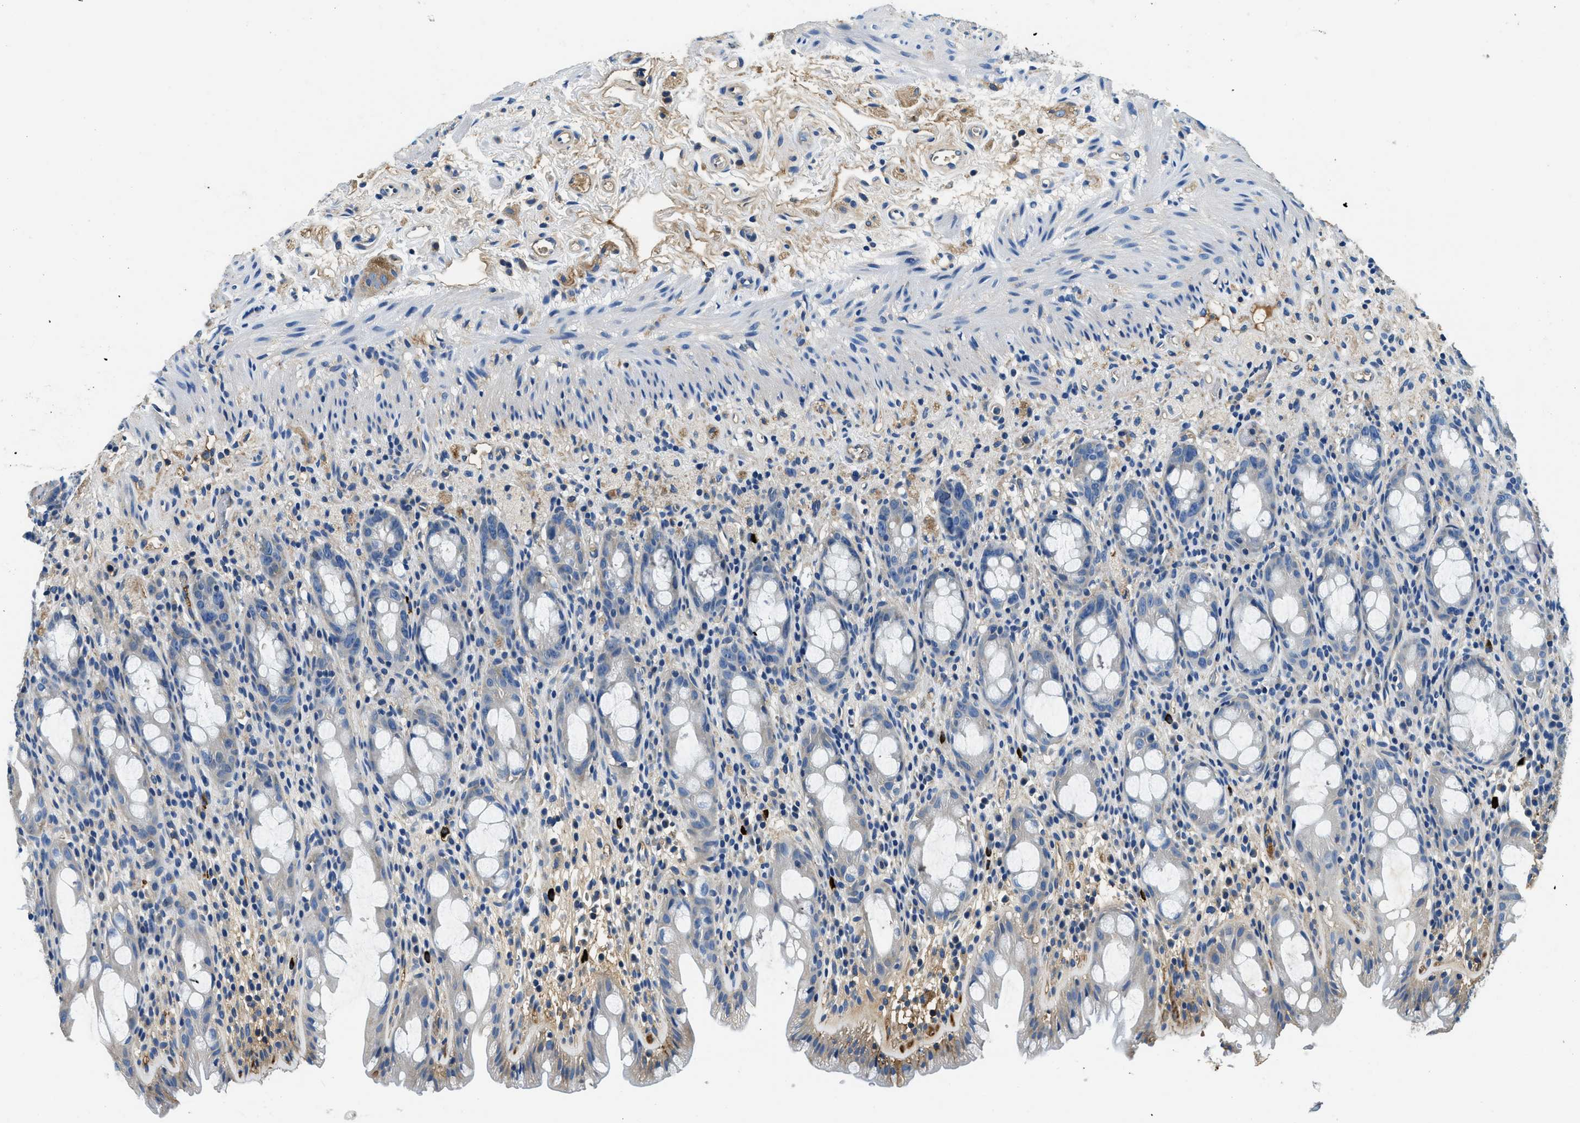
{"staining": {"intensity": "weak", "quantity": "<25%", "location": "cytoplasmic/membranous"}, "tissue": "rectum", "cell_type": "Glandular cells", "image_type": "normal", "snomed": [{"axis": "morphology", "description": "Normal tissue, NOS"}, {"axis": "topography", "description": "Rectum"}], "caption": "Immunohistochemical staining of normal rectum exhibits no significant positivity in glandular cells.", "gene": "TMEM186", "patient": {"sex": "male", "age": 44}}